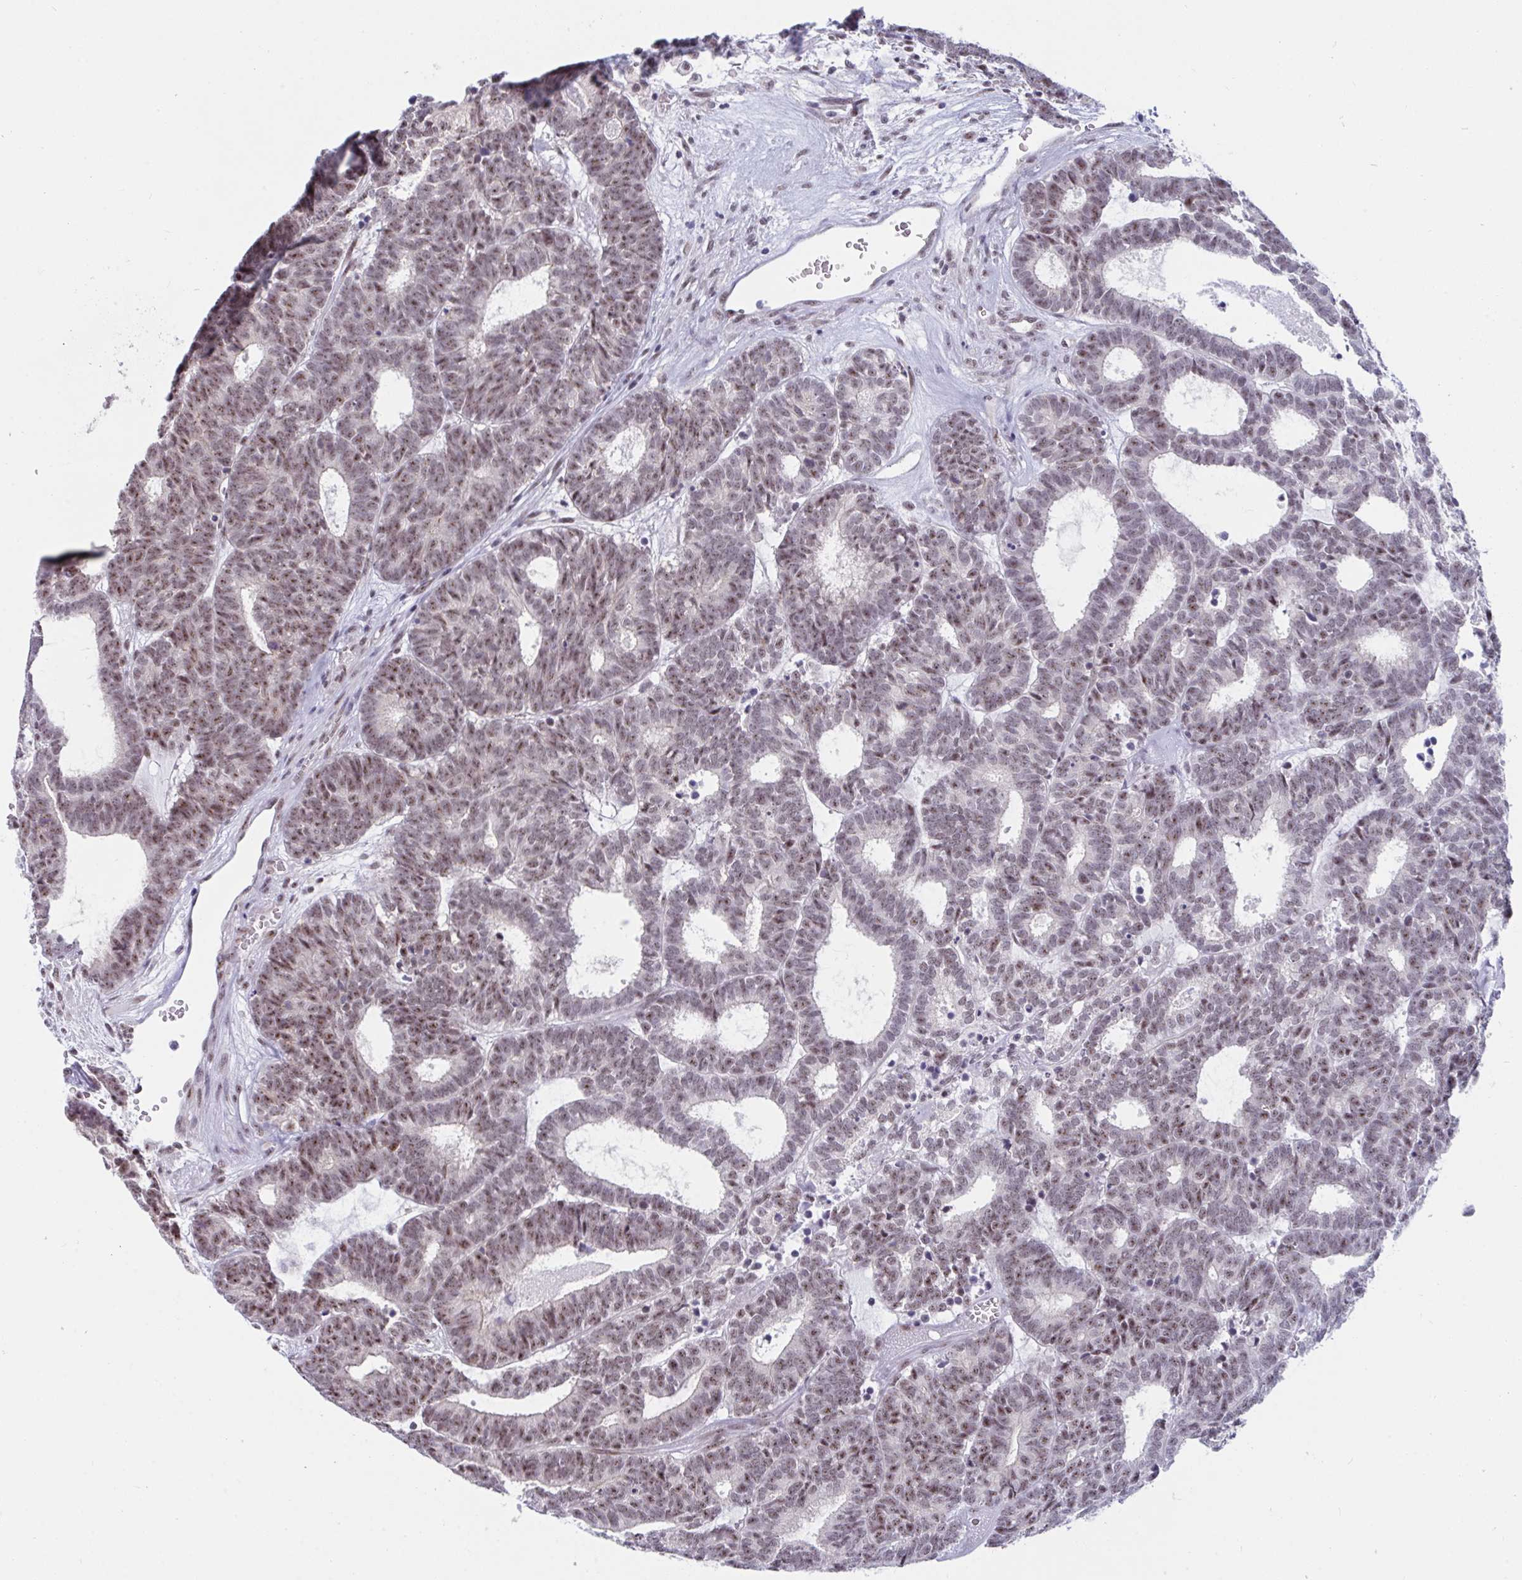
{"staining": {"intensity": "weak", "quantity": "25%-75%", "location": "nuclear"}, "tissue": "head and neck cancer", "cell_type": "Tumor cells", "image_type": "cancer", "snomed": [{"axis": "morphology", "description": "Adenocarcinoma, NOS"}, {"axis": "topography", "description": "Head-Neck"}], "caption": "Immunohistochemical staining of human head and neck cancer reveals weak nuclear protein staining in about 25%-75% of tumor cells.", "gene": "PRR14", "patient": {"sex": "female", "age": 81}}